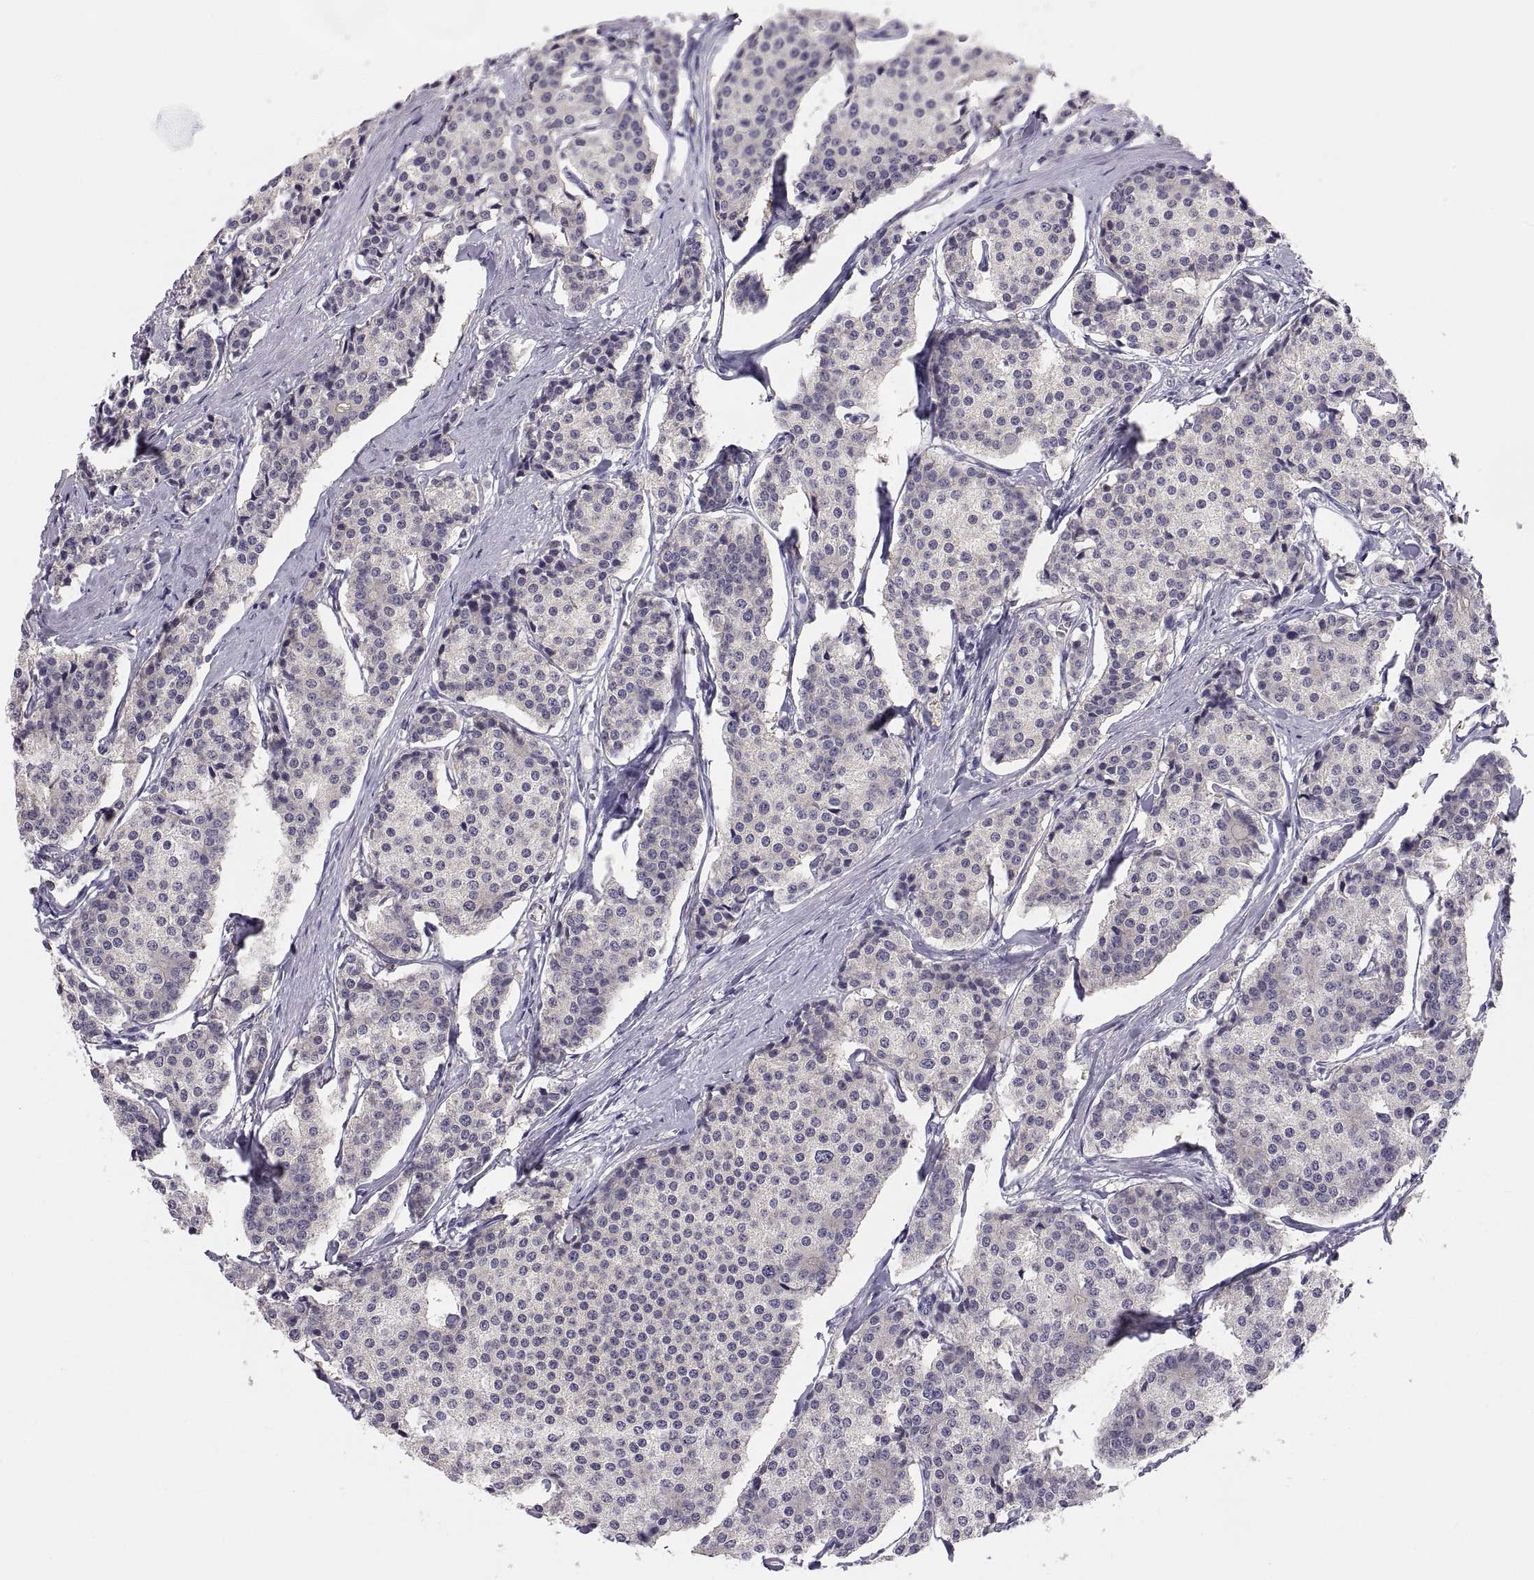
{"staining": {"intensity": "negative", "quantity": "none", "location": "none"}, "tissue": "carcinoid", "cell_type": "Tumor cells", "image_type": "cancer", "snomed": [{"axis": "morphology", "description": "Carcinoid, malignant, NOS"}, {"axis": "topography", "description": "Small intestine"}], "caption": "Immunohistochemistry of carcinoid (malignant) exhibits no positivity in tumor cells.", "gene": "STRC", "patient": {"sex": "female", "age": 65}}